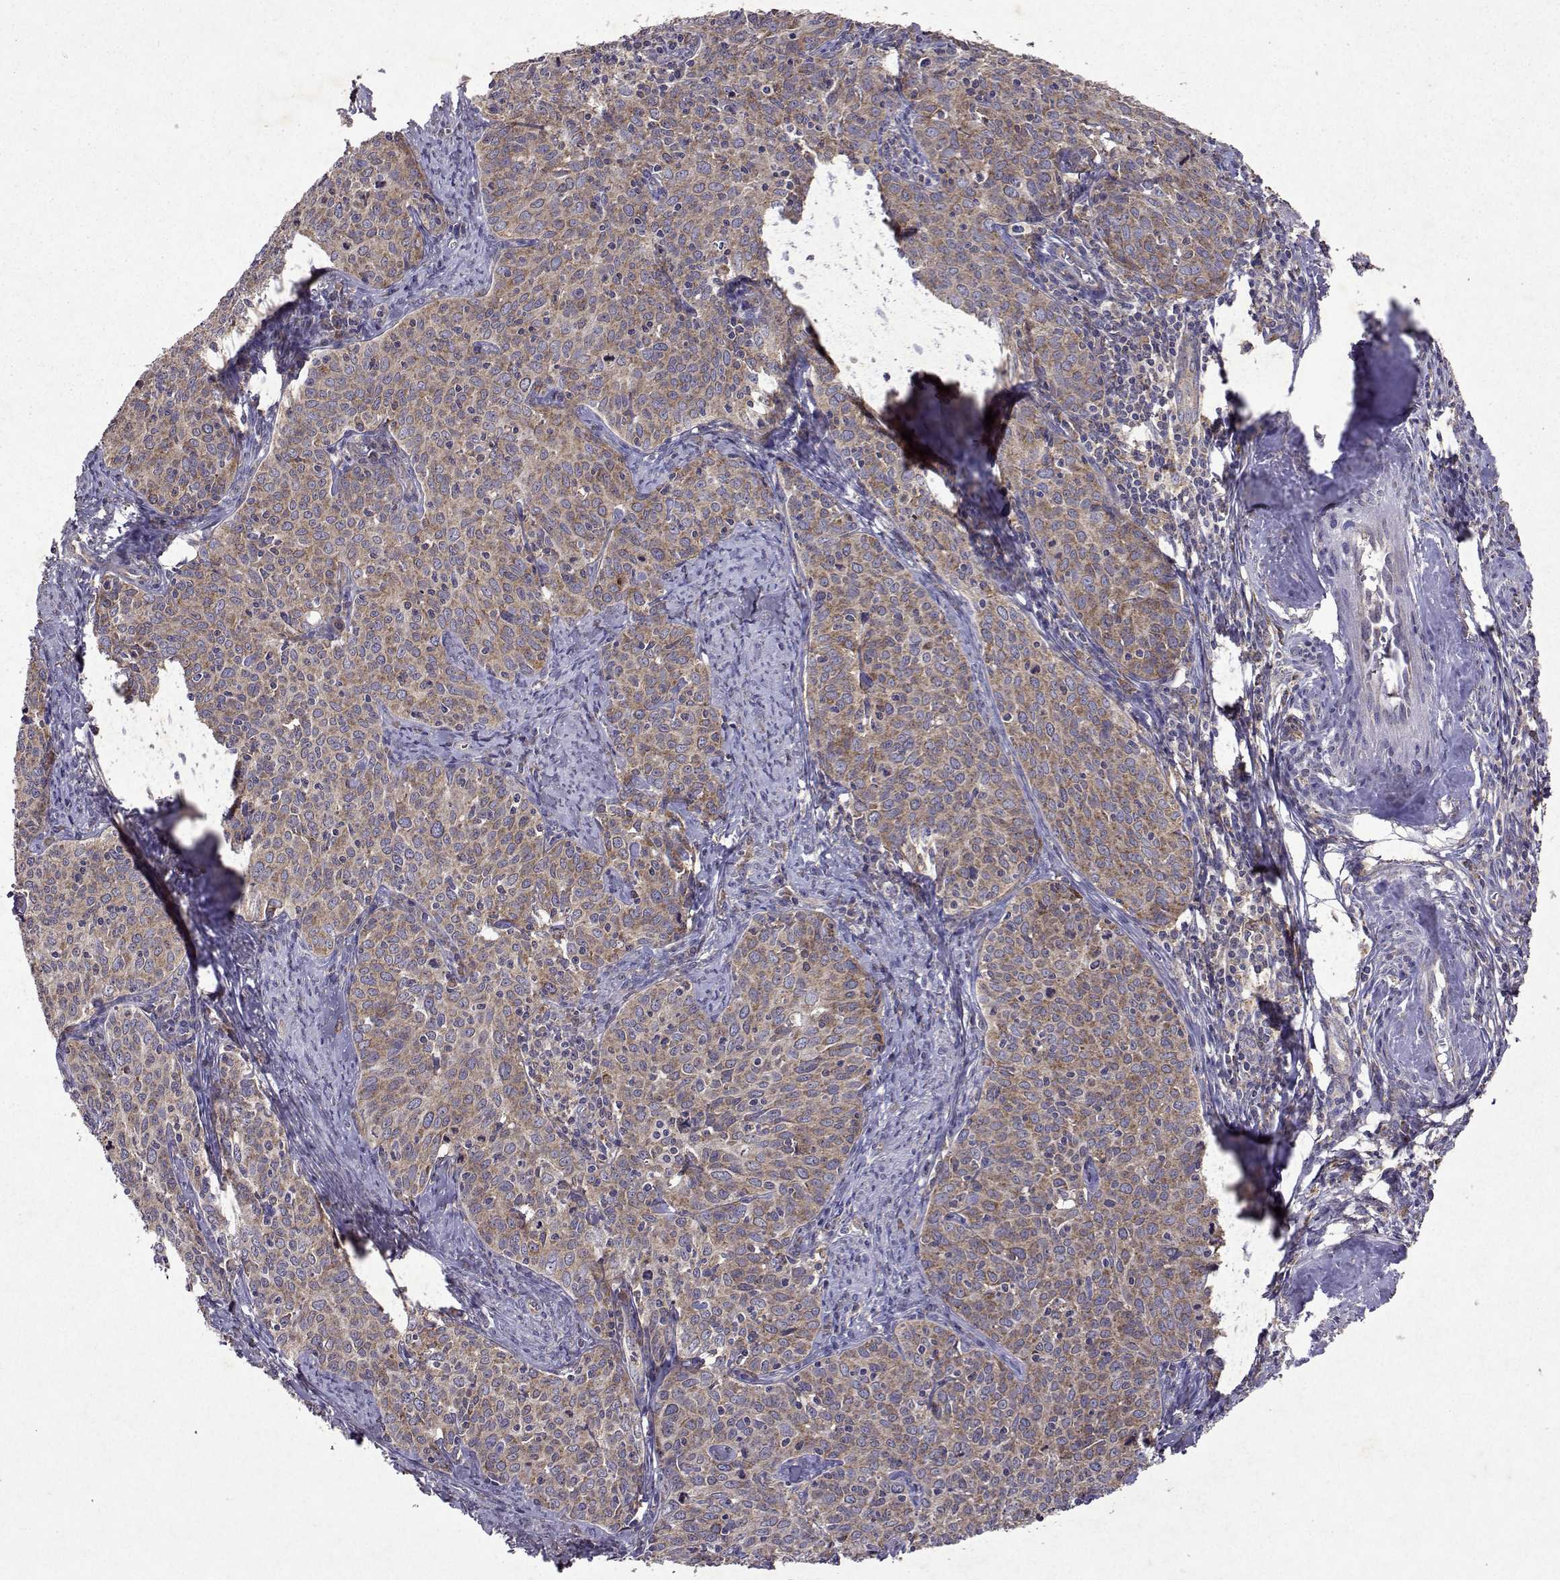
{"staining": {"intensity": "weak", "quantity": "25%-75%", "location": "cytoplasmic/membranous"}, "tissue": "cervical cancer", "cell_type": "Tumor cells", "image_type": "cancer", "snomed": [{"axis": "morphology", "description": "Squamous cell carcinoma, NOS"}, {"axis": "topography", "description": "Cervix"}], "caption": "The histopathology image exhibits immunohistochemical staining of cervical cancer. There is weak cytoplasmic/membranous expression is seen in approximately 25%-75% of tumor cells. Nuclei are stained in blue.", "gene": "TARBP2", "patient": {"sex": "female", "age": 62}}